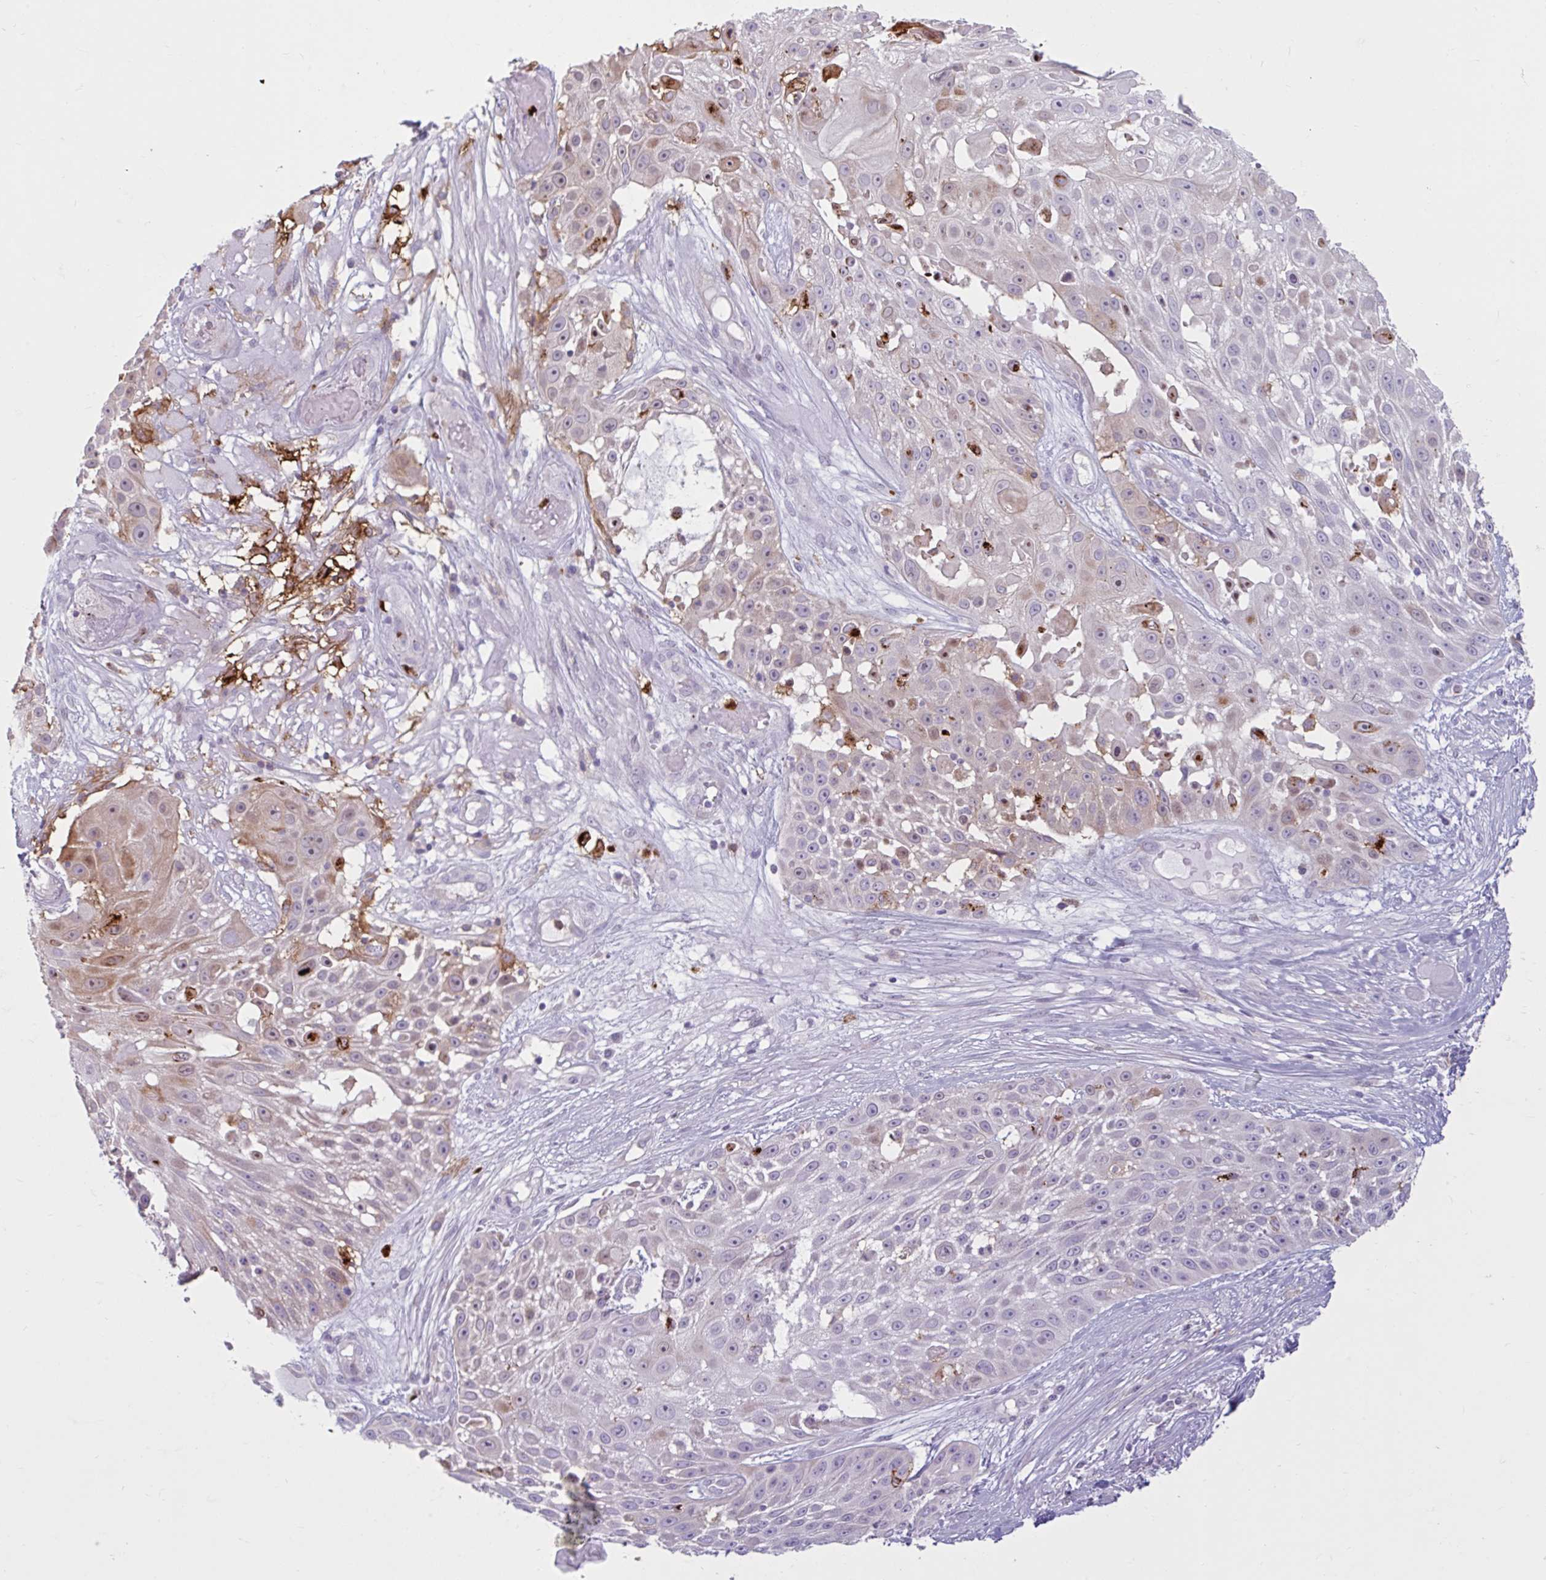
{"staining": {"intensity": "weak", "quantity": "<25%", "location": "cytoplasmic/membranous"}, "tissue": "skin cancer", "cell_type": "Tumor cells", "image_type": "cancer", "snomed": [{"axis": "morphology", "description": "Squamous cell carcinoma, NOS"}, {"axis": "topography", "description": "Skin"}], "caption": "Immunohistochemical staining of human squamous cell carcinoma (skin) reveals no significant expression in tumor cells.", "gene": "CEP120", "patient": {"sex": "female", "age": 86}}